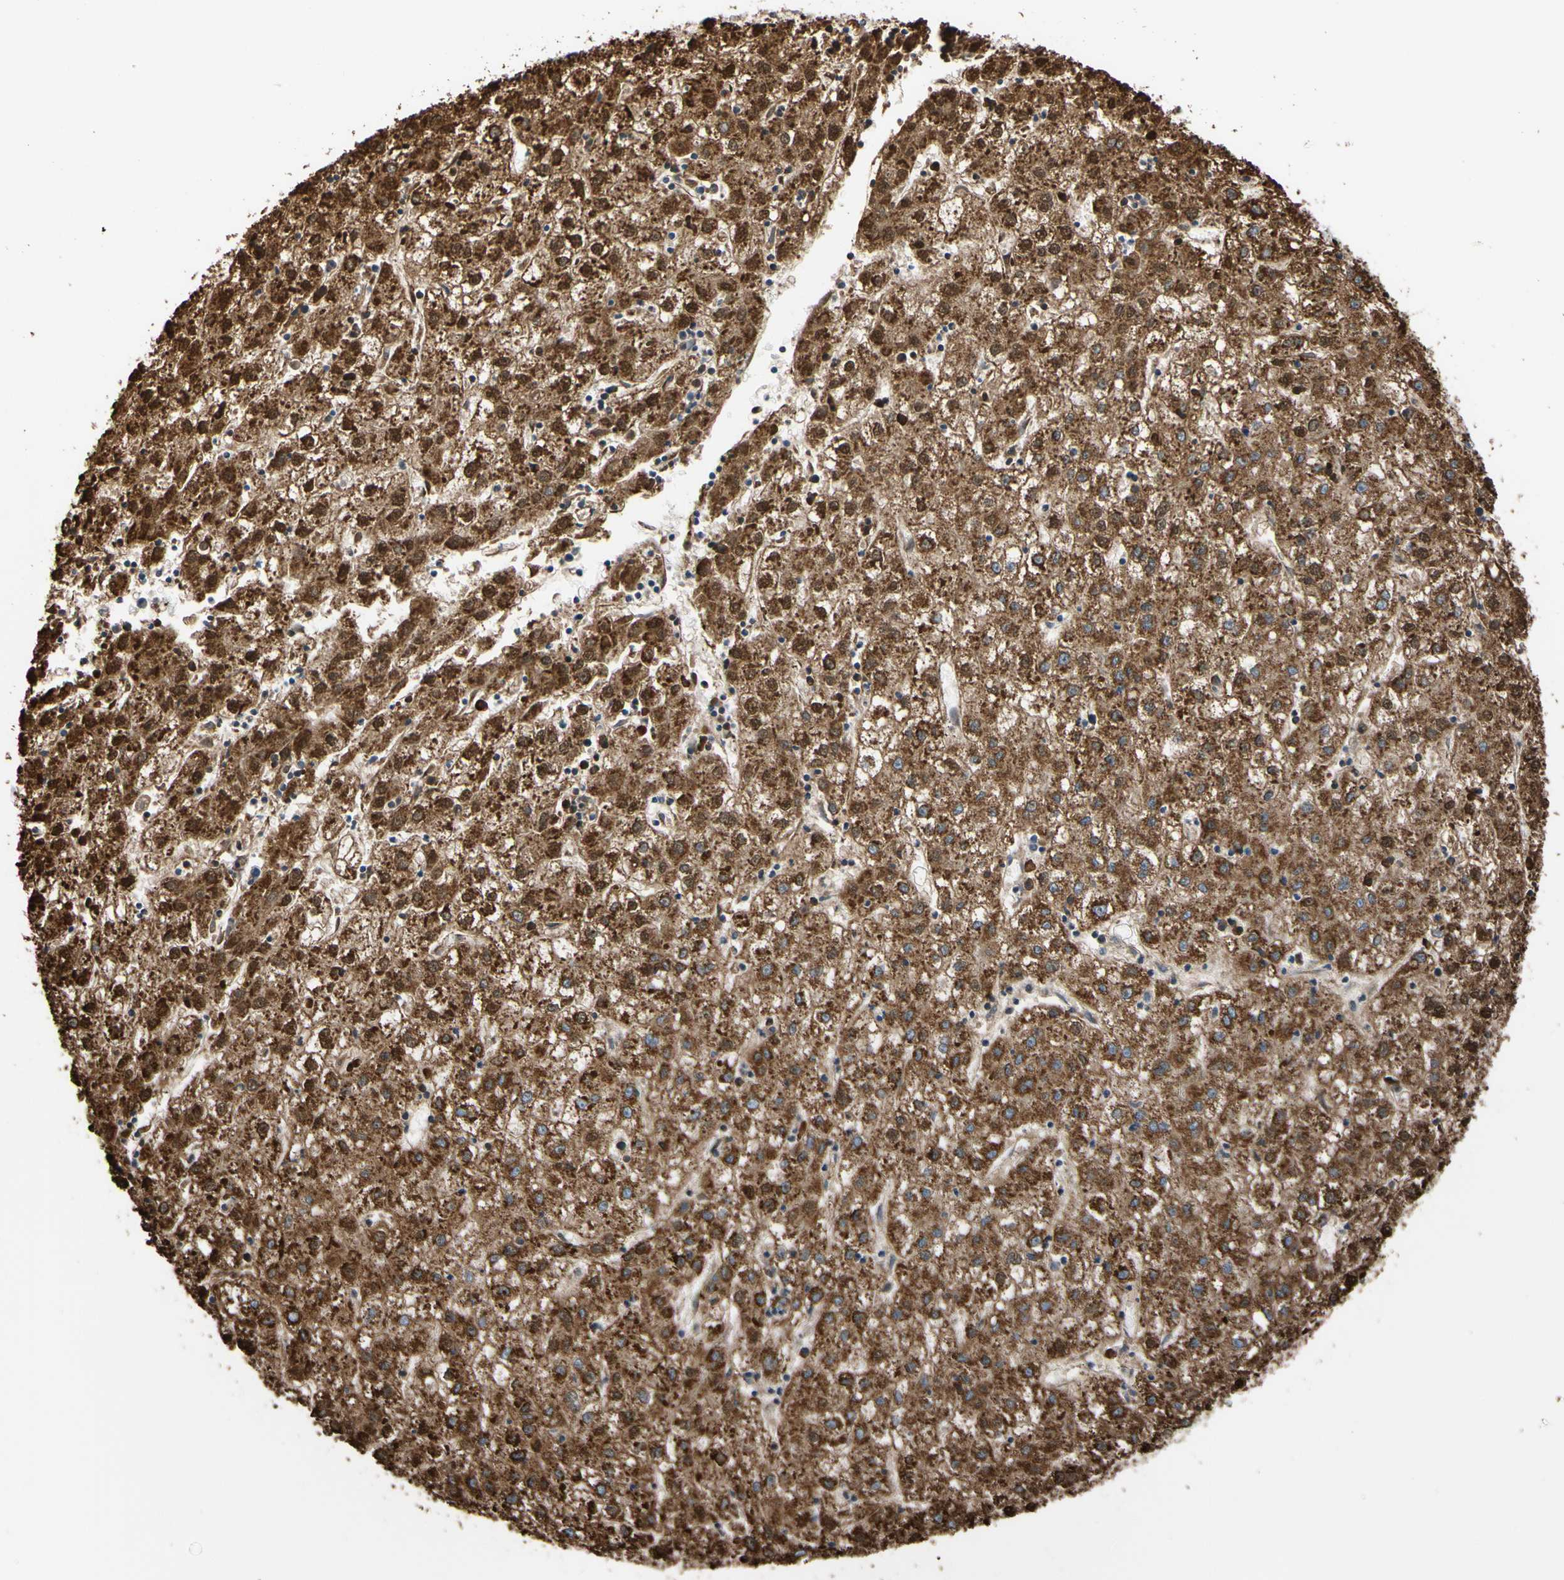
{"staining": {"intensity": "strong", "quantity": ">75%", "location": "cytoplasmic/membranous"}, "tissue": "liver cancer", "cell_type": "Tumor cells", "image_type": "cancer", "snomed": [{"axis": "morphology", "description": "Carcinoma, Hepatocellular, NOS"}, {"axis": "topography", "description": "Liver"}], "caption": "Immunohistochemistry (IHC) of liver cancer (hepatocellular carcinoma) displays high levels of strong cytoplasmic/membranous staining in approximately >75% of tumor cells.", "gene": "FAM110B", "patient": {"sex": "male", "age": 72}}